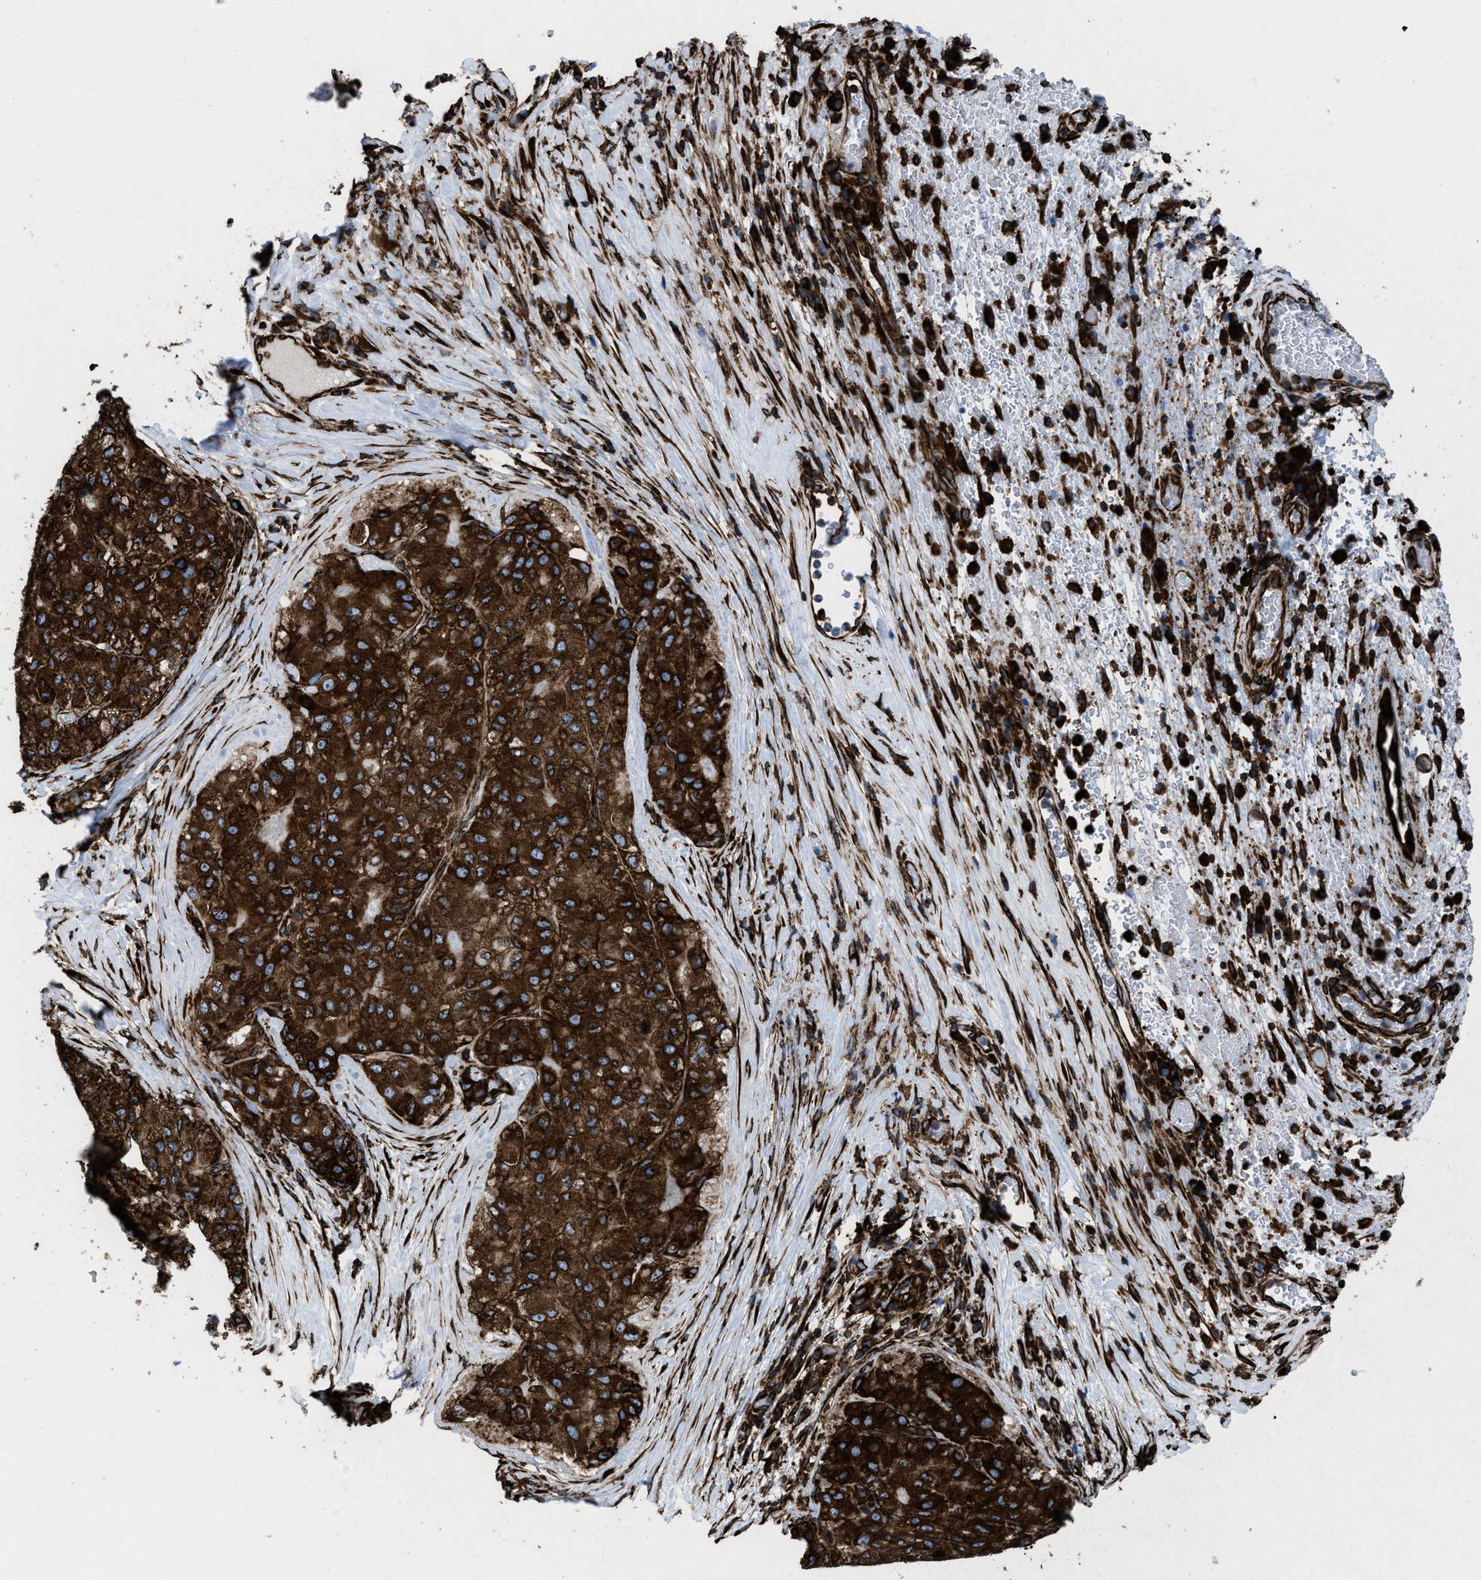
{"staining": {"intensity": "strong", "quantity": ">75%", "location": "cytoplasmic/membranous"}, "tissue": "liver cancer", "cell_type": "Tumor cells", "image_type": "cancer", "snomed": [{"axis": "morphology", "description": "Carcinoma, Hepatocellular, NOS"}, {"axis": "topography", "description": "Liver"}], "caption": "A photomicrograph of human hepatocellular carcinoma (liver) stained for a protein reveals strong cytoplasmic/membranous brown staining in tumor cells. (Stains: DAB in brown, nuclei in blue, Microscopy: brightfield microscopy at high magnification).", "gene": "CAPRIN1", "patient": {"sex": "male", "age": 80}}